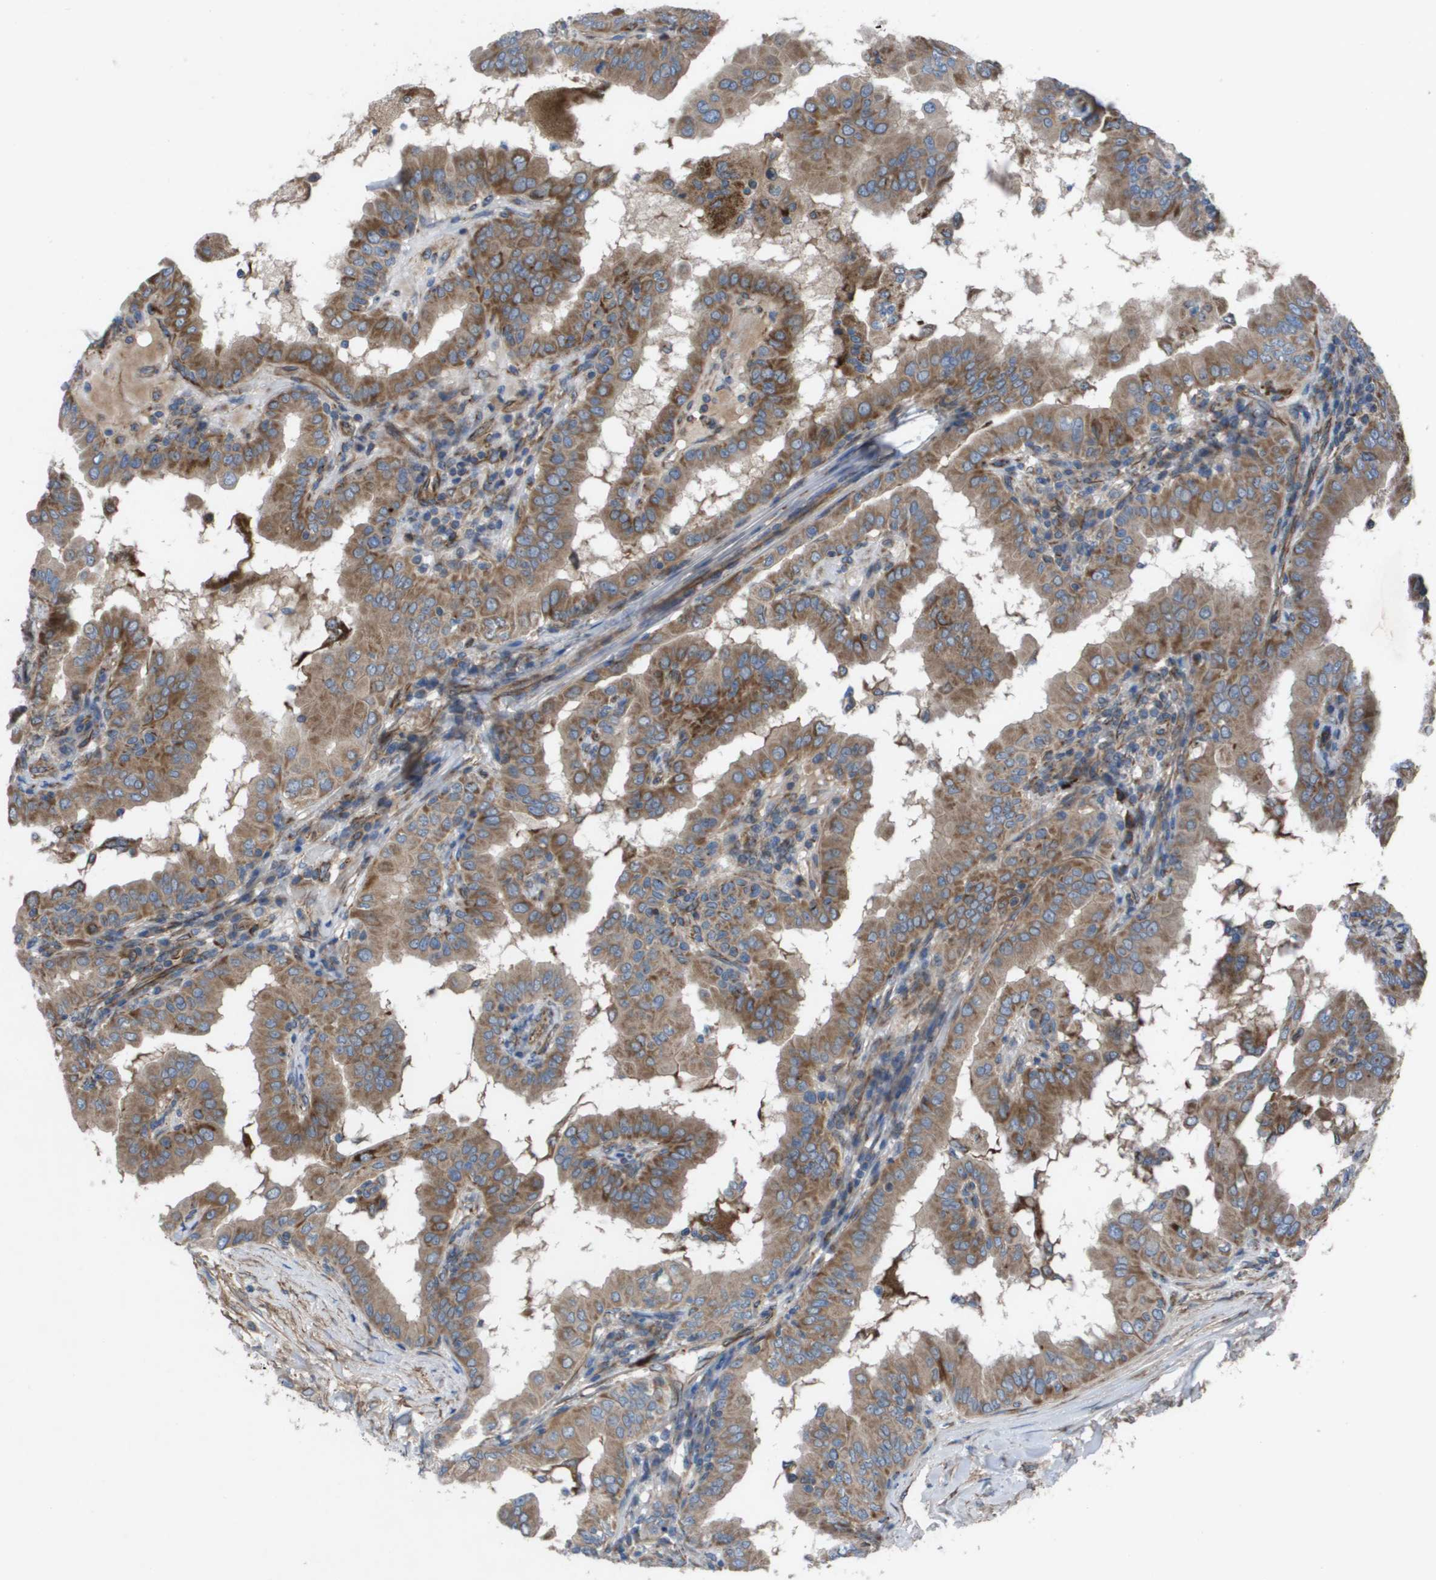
{"staining": {"intensity": "moderate", "quantity": ">75%", "location": "cytoplasmic/membranous"}, "tissue": "thyroid cancer", "cell_type": "Tumor cells", "image_type": "cancer", "snomed": [{"axis": "morphology", "description": "Papillary adenocarcinoma, NOS"}, {"axis": "topography", "description": "Thyroid gland"}], "caption": "Papillary adenocarcinoma (thyroid) was stained to show a protein in brown. There is medium levels of moderate cytoplasmic/membranous expression in approximately >75% of tumor cells.", "gene": "SLC6A9", "patient": {"sex": "male", "age": 33}}